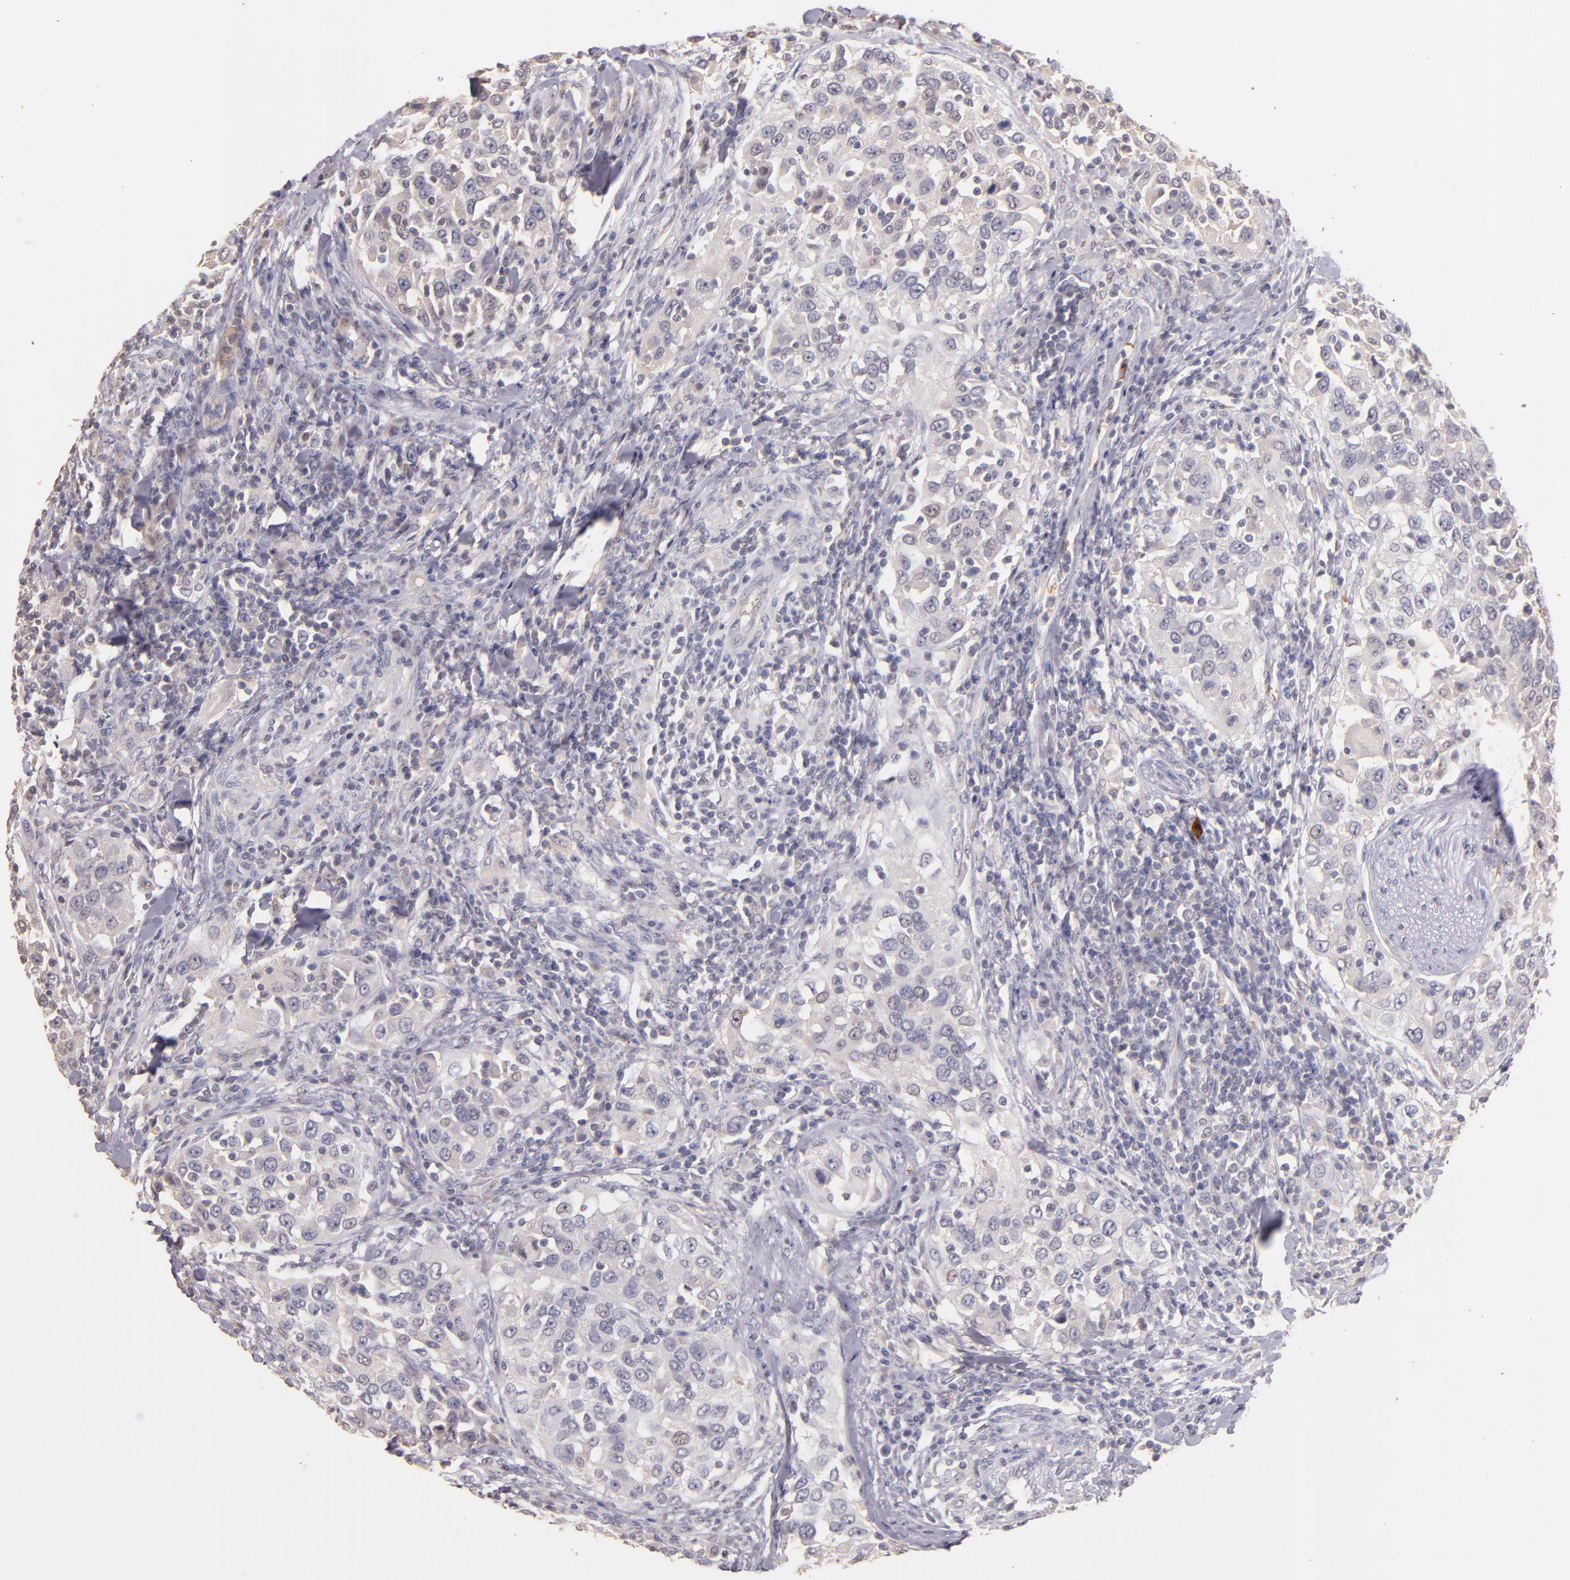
{"staining": {"intensity": "weak", "quantity": "<25%", "location": "cytoplasmic/membranous"}, "tissue": "urothelial cancer", "cell_type": "Tumor cells", "image_type": "cancer", "snomed": [{"axis": "morphology", "description": "Urothelial carcinoma, High grade"}, {"axis": "topography", "description": "Urinary bladder"}], "caption": "Immunohistochemistry (IHC) photomicrograph of neoplastic tissue: human urothelial cancer stained with DAB (3,3'-diaminobenzidine) reveals no significant protein staining in tumor cells.", "gene": "SERPINC1", "patient": {"sex": "female", "age": 80}}